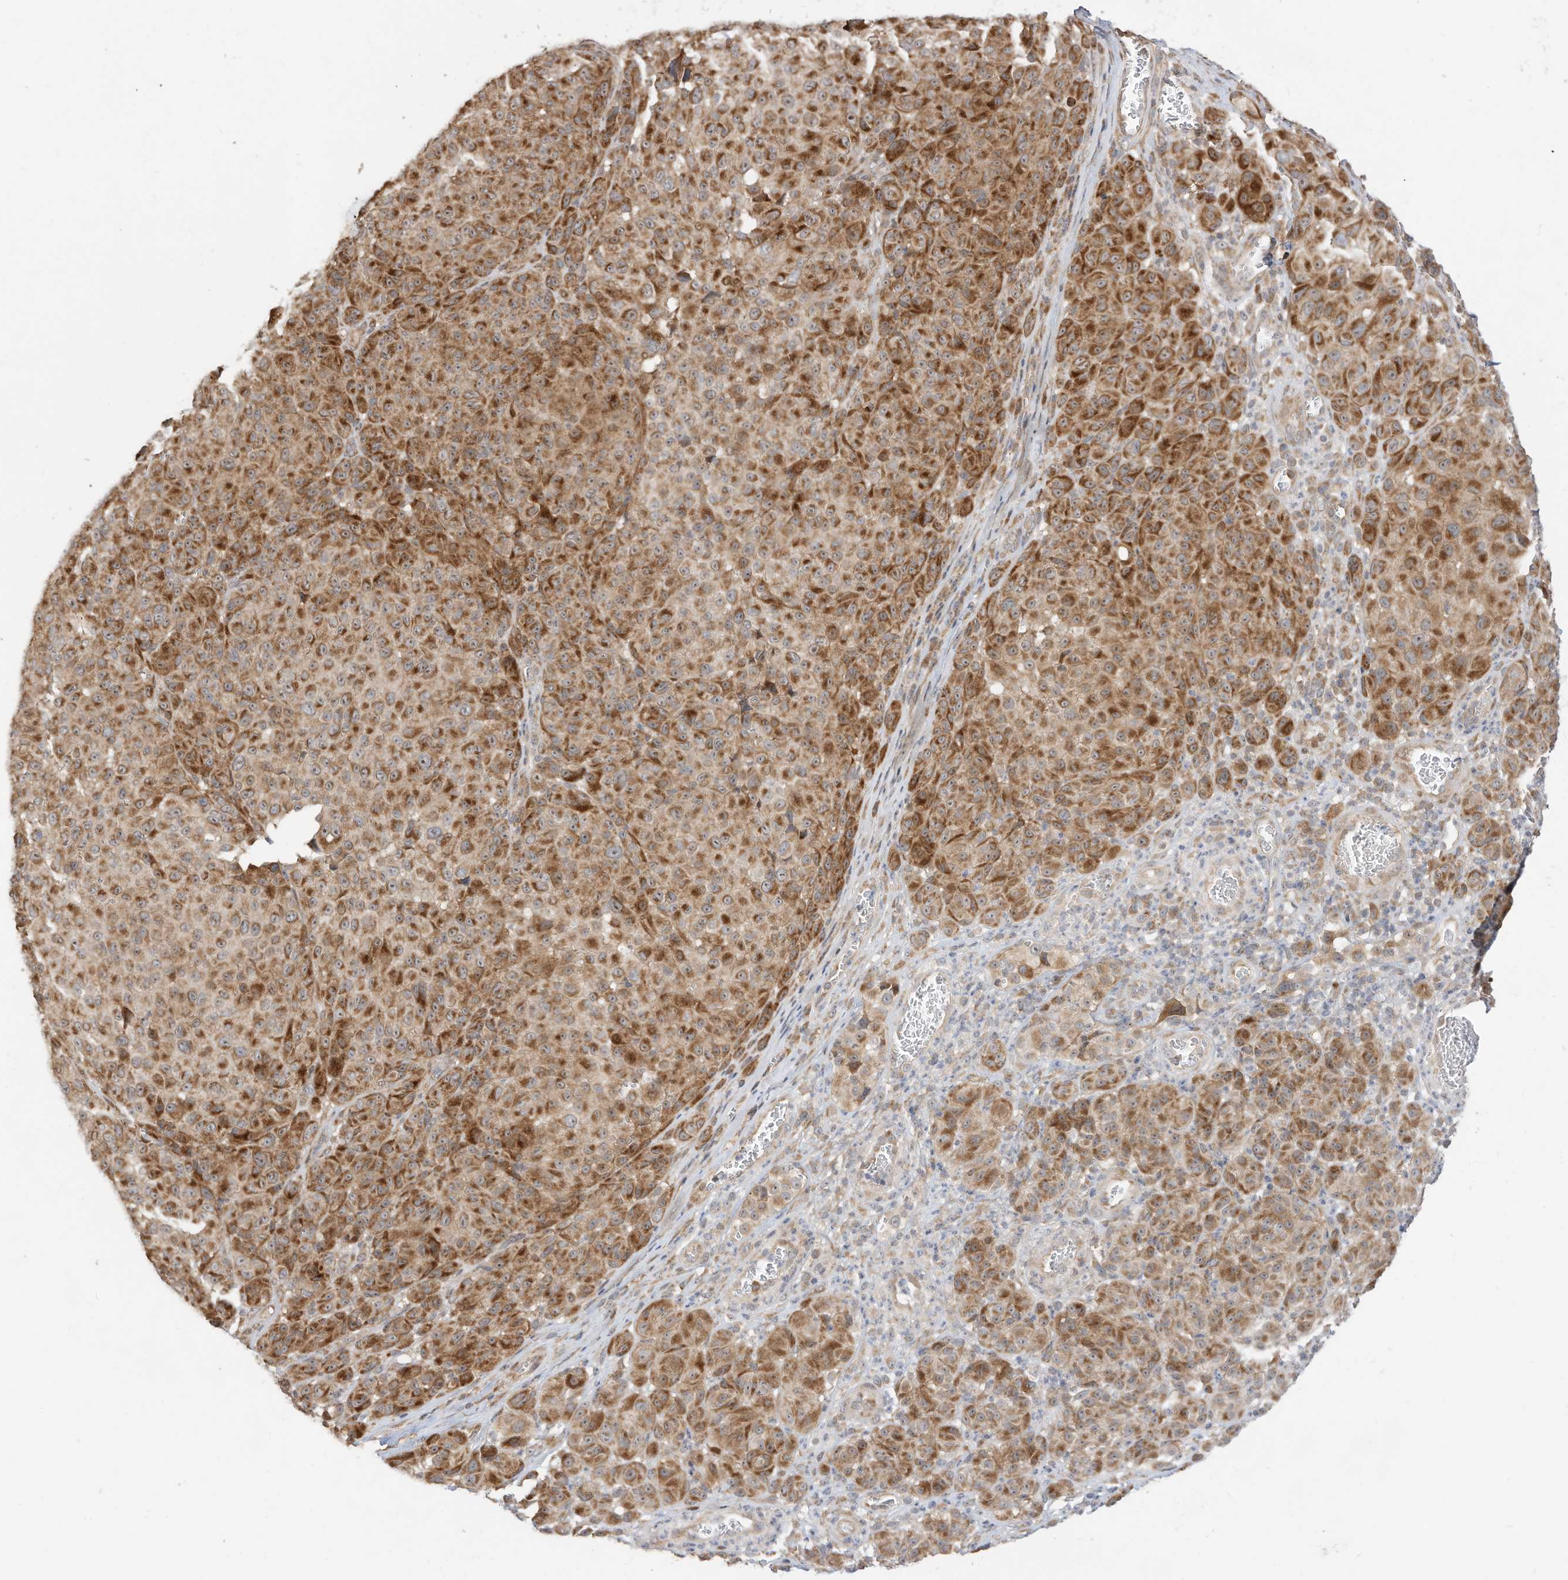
{"staining": {"intensity": "moderate", "quantity": ">75%", "location": "cytoplasmic/membranous"}, "tissue": "melanoma", "cell_type": "Tumor cells", "image_type": "cancer", "snomed": [{"axis": "morphology", "description": "Malignant melanoma, NOS"}, {"axis": "topography", "description": "Skin"}], "caption": "IHC (DAB) staining of melanoma reveals moderate cytoplasmic/membranous protein positivity in about >75% of tumor cells.", "gene": "CAGE1", "patient": {"sex": "male", "age": 73}}